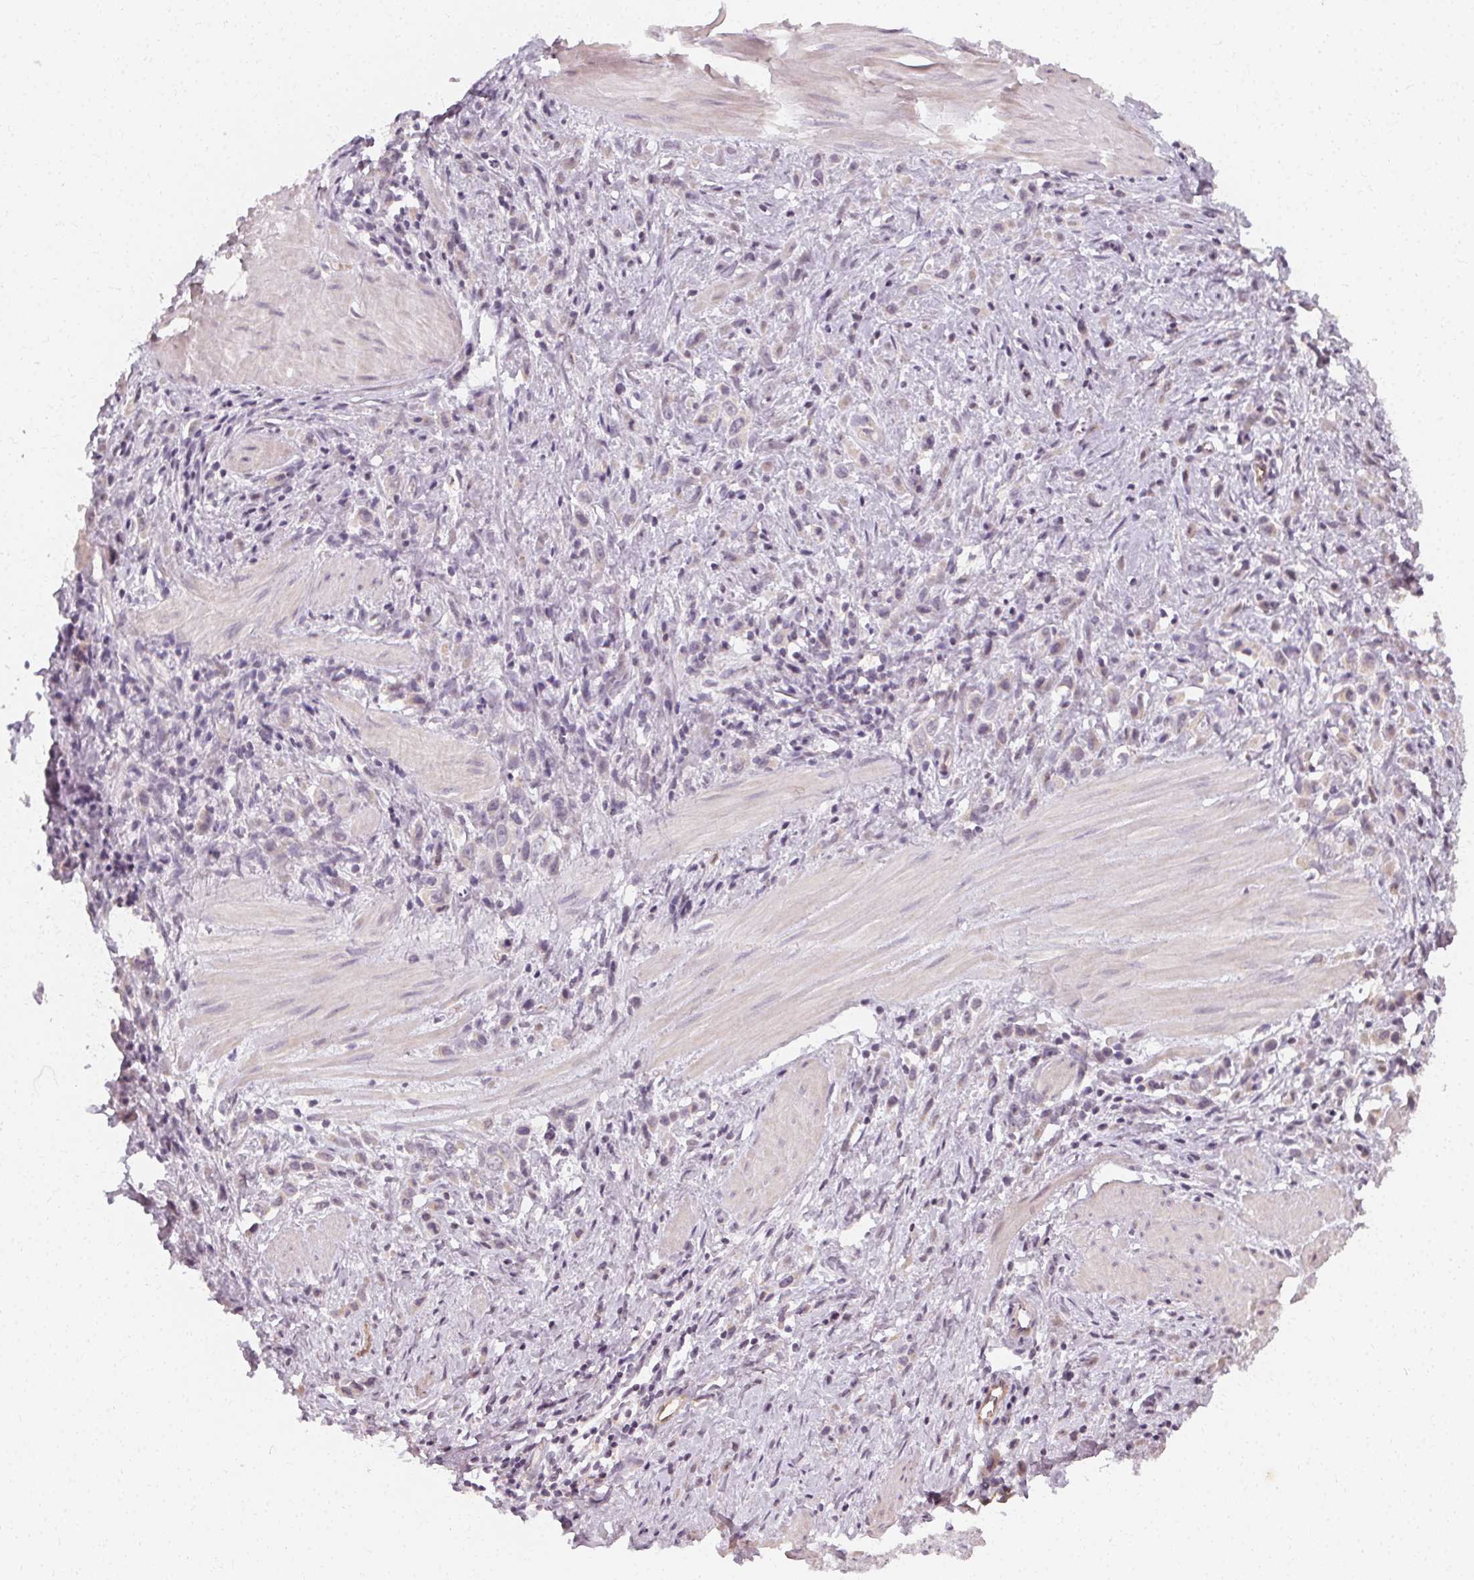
{"staining": {"intensity": "negative", "quantity": "none", "location": "none"}, "tissue": "stomach cancer", "cell_type": "Tumor cells", "image_type": "cancer", "snomed": [{"axis": "morphology", "description": "Adenocarcinoma, NOS"}, {"axis": "topography", "description": "Stomach"}], "caption": "Micrograph shows no significant protein staining in tumor cells of adenocarcinoma (stomach).", "gene": "CLCNKB", "patient": {"sex": "male", "age": 47}}